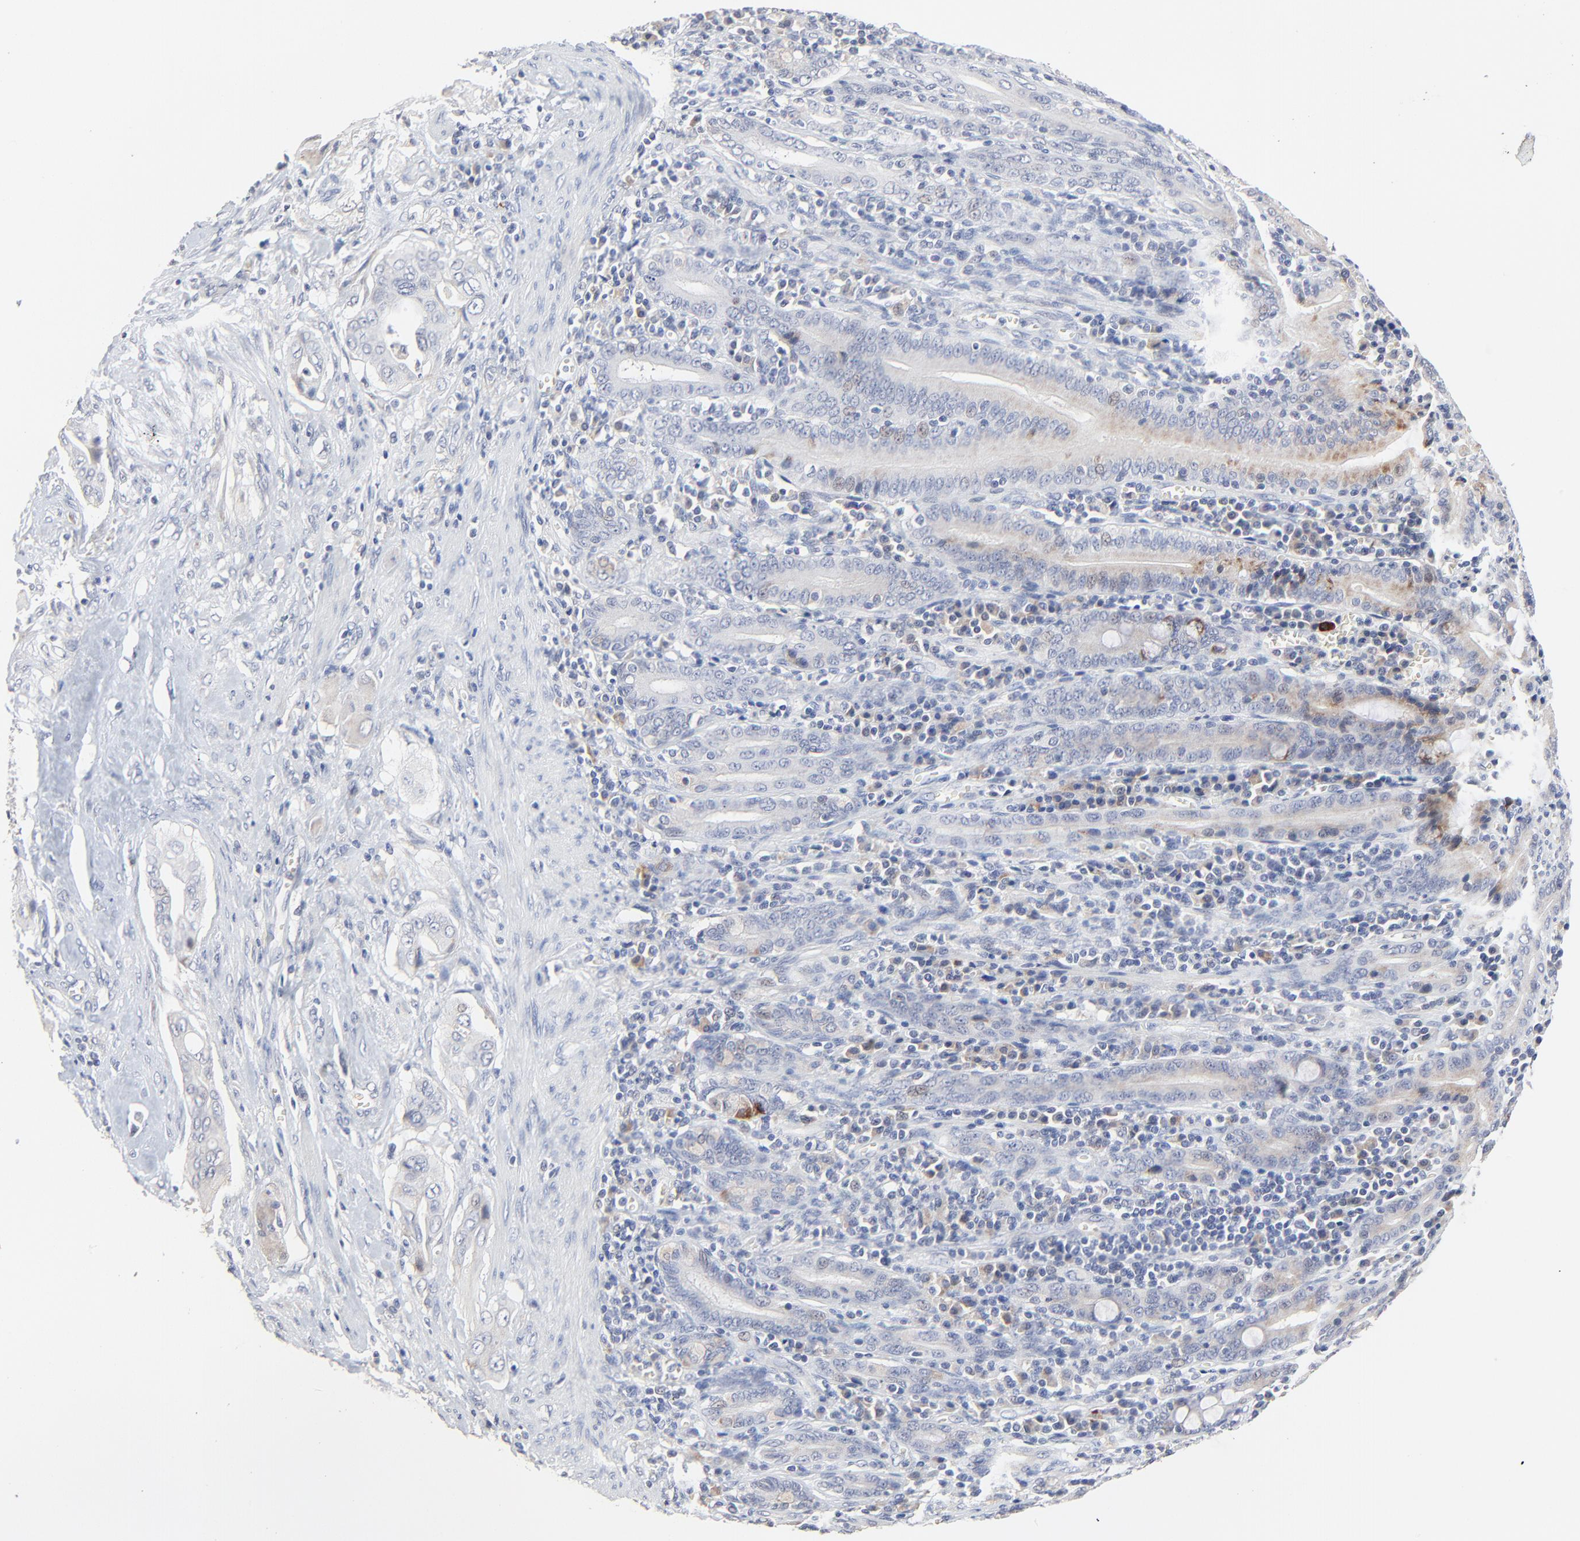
{"staining": {"intensity": "negative", "quantity": "none", "location": "none"}, "tissue": "pancreatic cancer", "cell_type": "Tumor cells", "image_type": "cancer", "snomed": [{"axis": "morphology", "description": "Adenocarcinoma, NOS"}, {"axis": "topography", "description": "Pancreas"}], "caption": "This photomicrograph is of pancreatic cancer stained with immunohistochemistry (IHC) to label a protein in brown with the nuclei are counter-stained blue. There is no positivity in tumor cells.", "gene": "FANCB", "patient": {"sex": "male", "age": 77}}